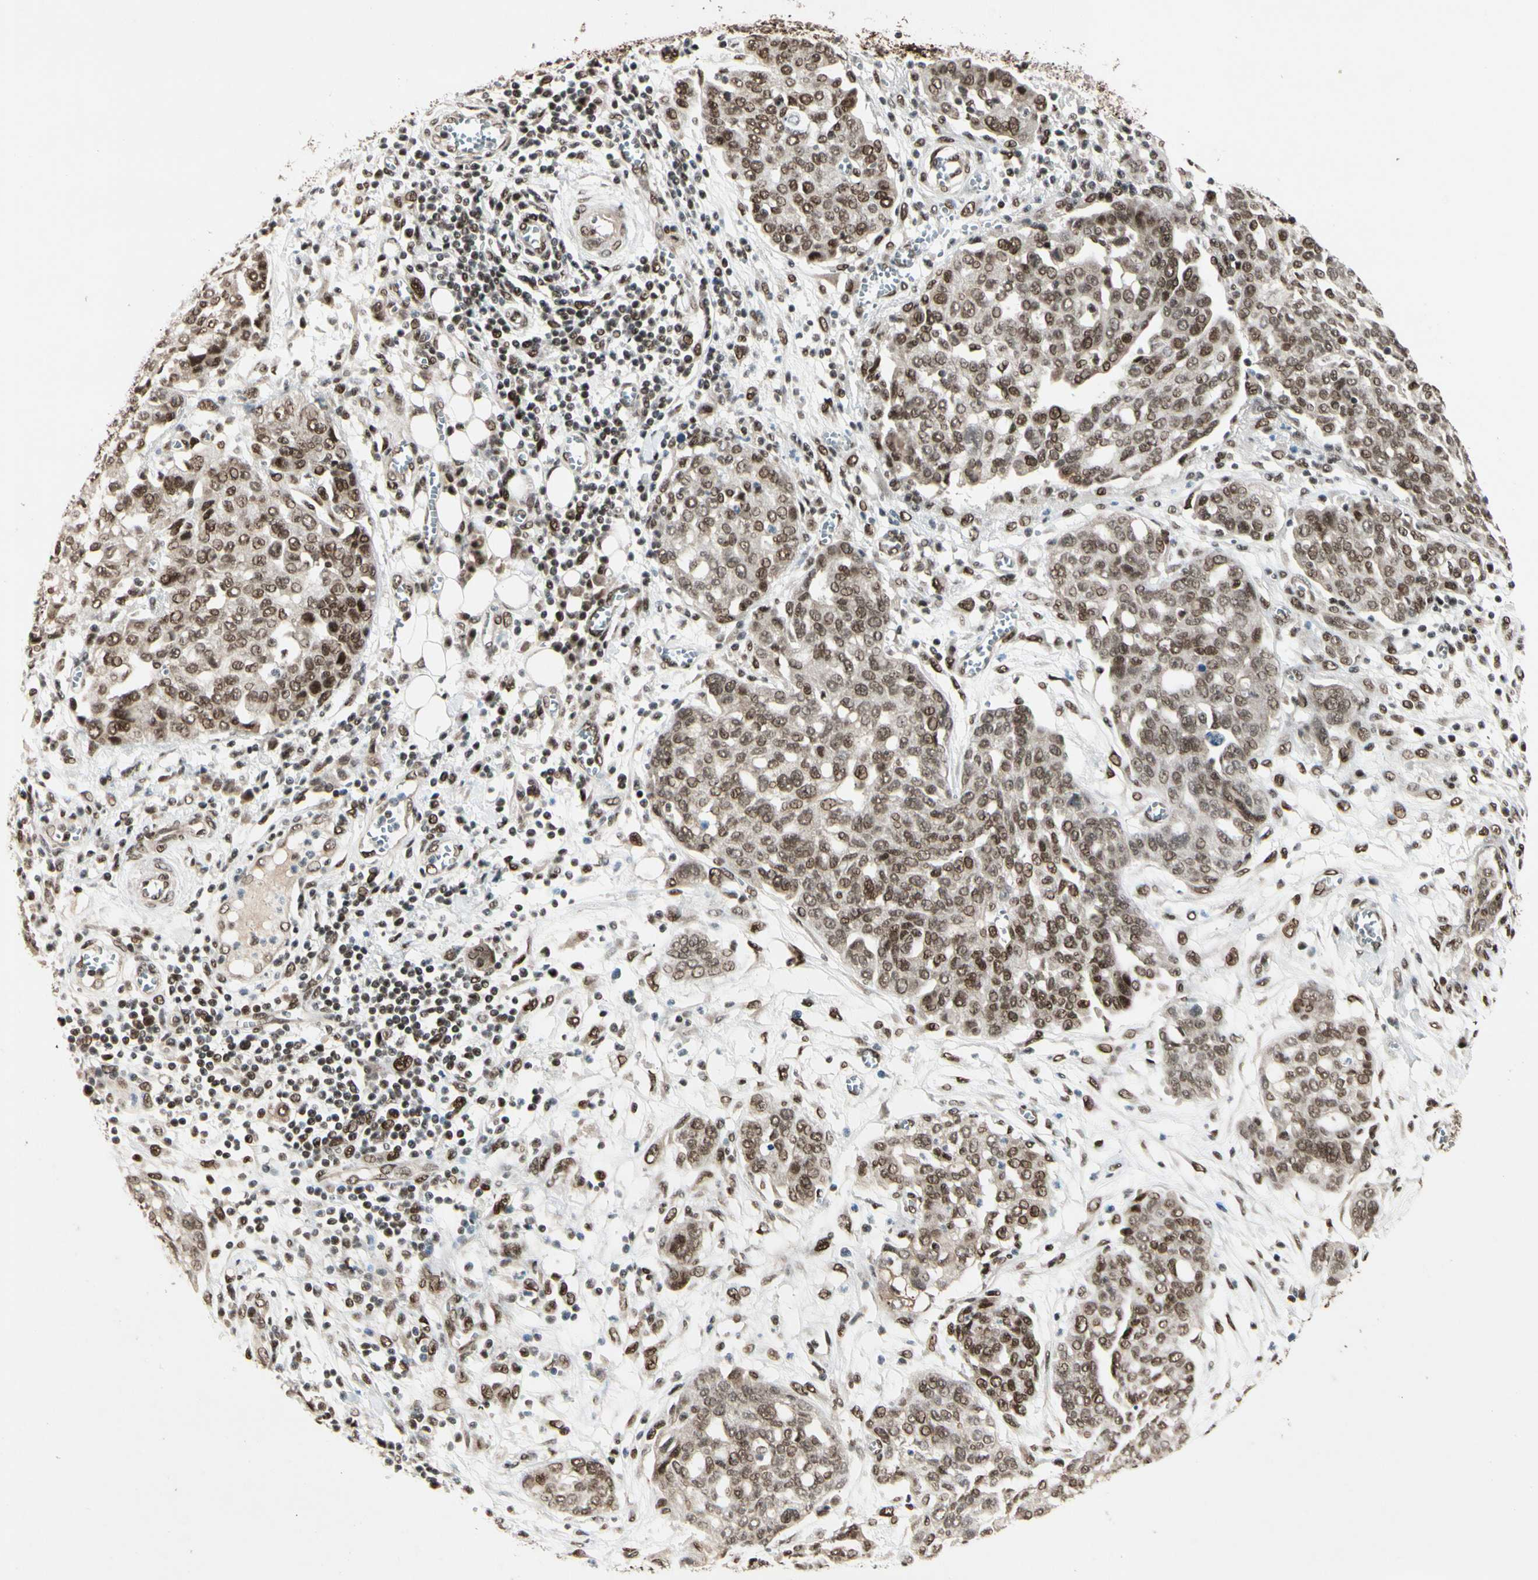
{"staining": {"intensity": "moderate", "quantity": ">75%", "location": "nuclear"}, "tissue": "ovarian cancer", "cell_type": "Tumor cells", "image_type": "cancer", "snomed": [{"axis": "morphology", "description": "Cystadenocarcinoma, serous, NOS"}, {"axis": "topography", "description": "Soft tissue"}, {"axis": "topography", "description": "Ovary"}], "caption": "Moderate nuclear expression for a protein is appreciated in approximately >75% of tumor cells of ovarian serous cystadenocarcinoma using immunohistochemistry (IHC).", "gene": "CHAMP1", "patient": {"sex": "female", "age": 57}}